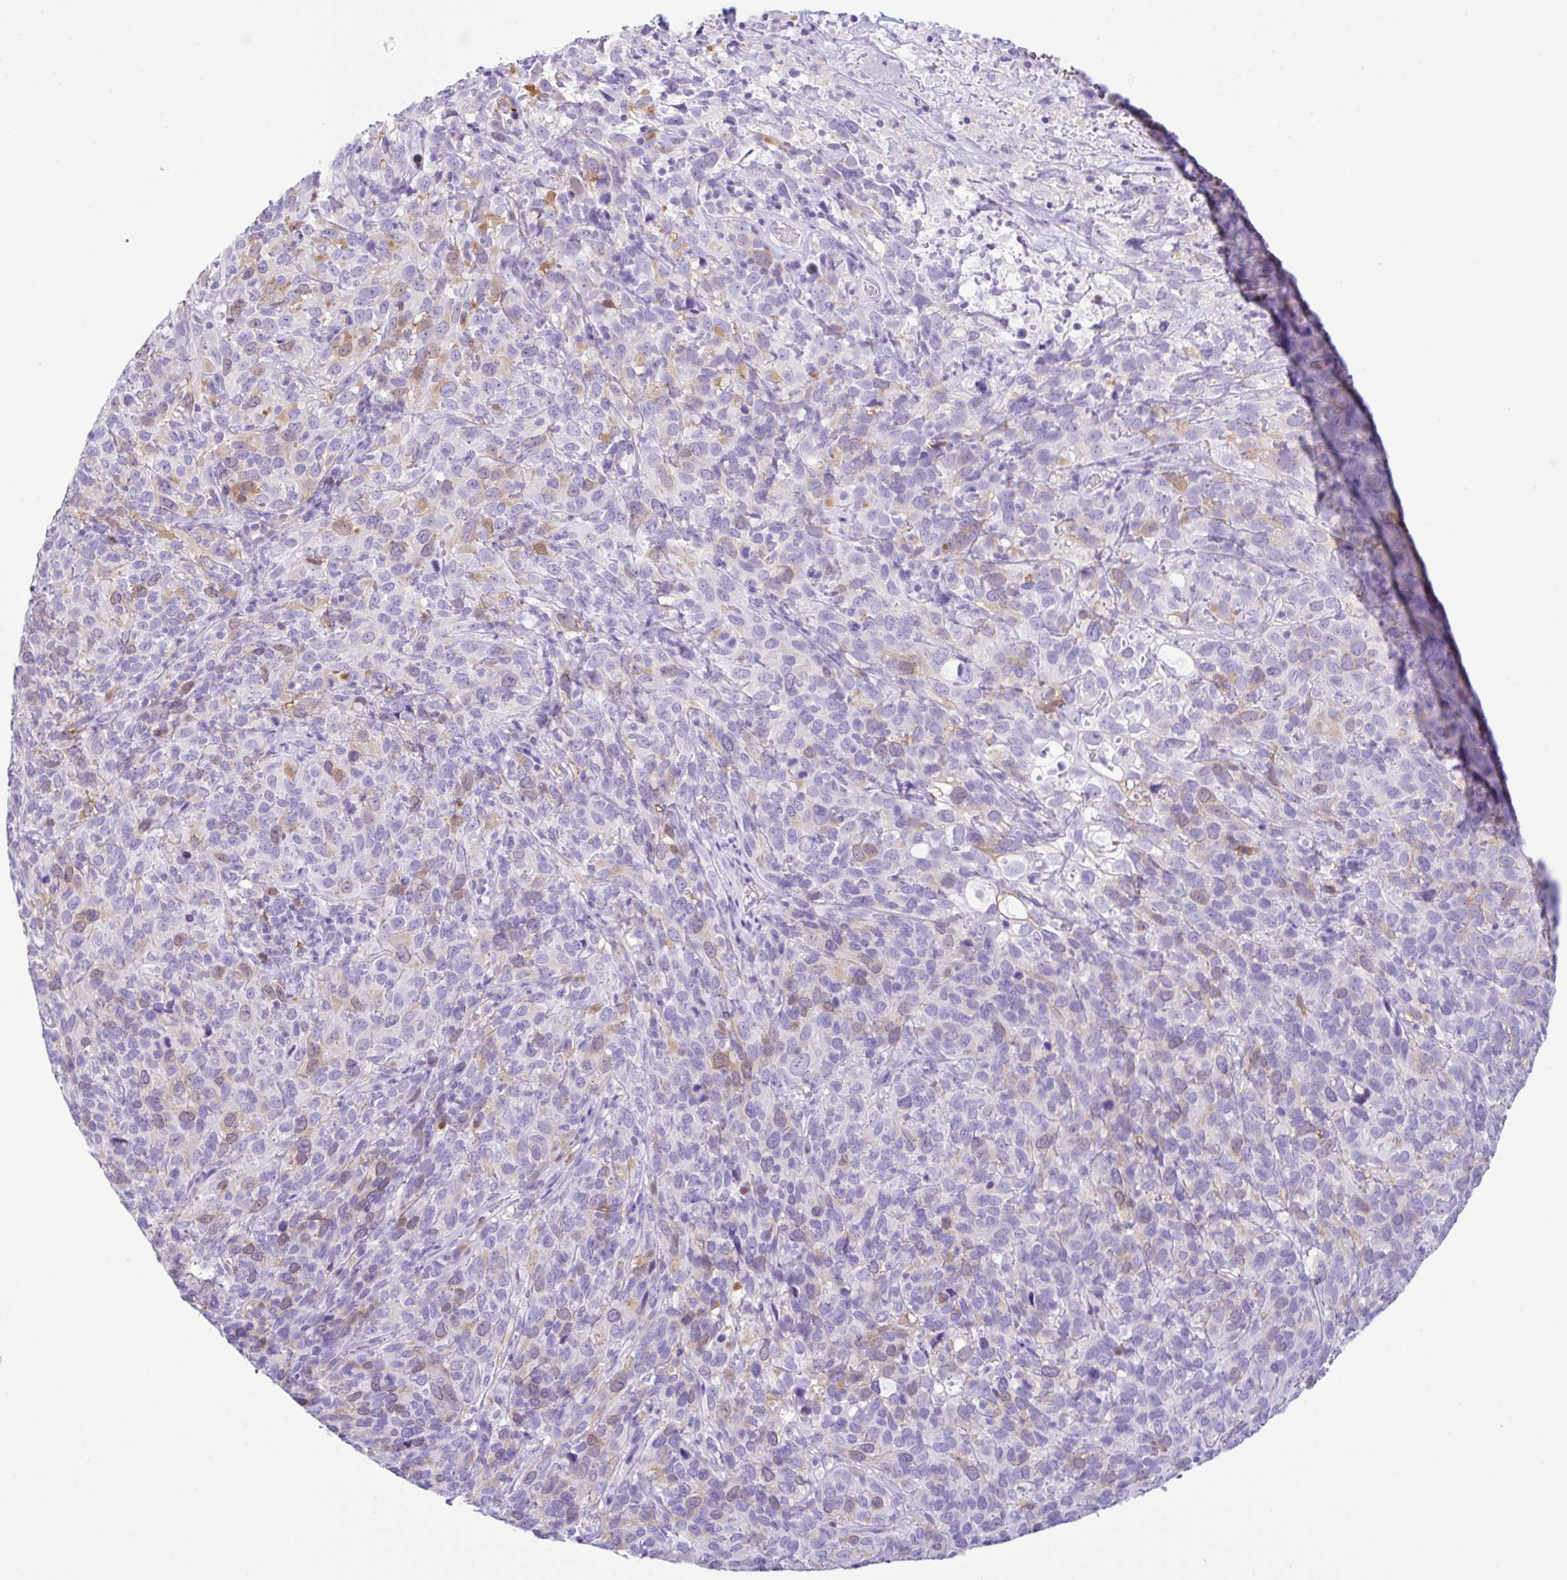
{"staining": {"intensity": "weak", "quantity": "<25%", "location": "cytoplasmic/membranous"}, "tissue": "cervical cancer", "cell_type": "Tumor cells", "image_type": "cancer", "snomed": [{"axis": "morphology", "description": "Squamous cell carcinoma, NOS"}, {"axis": "topography", "description": "Cervix"}], "caption": "A high-resolution image shows immunohistochemistry staining of cervical cancer (squamous cell carcinoma), which displays no significant positivity in tumor cells.", "gene": "RRM2", "patient": {"sex": "female", "age": 51}}